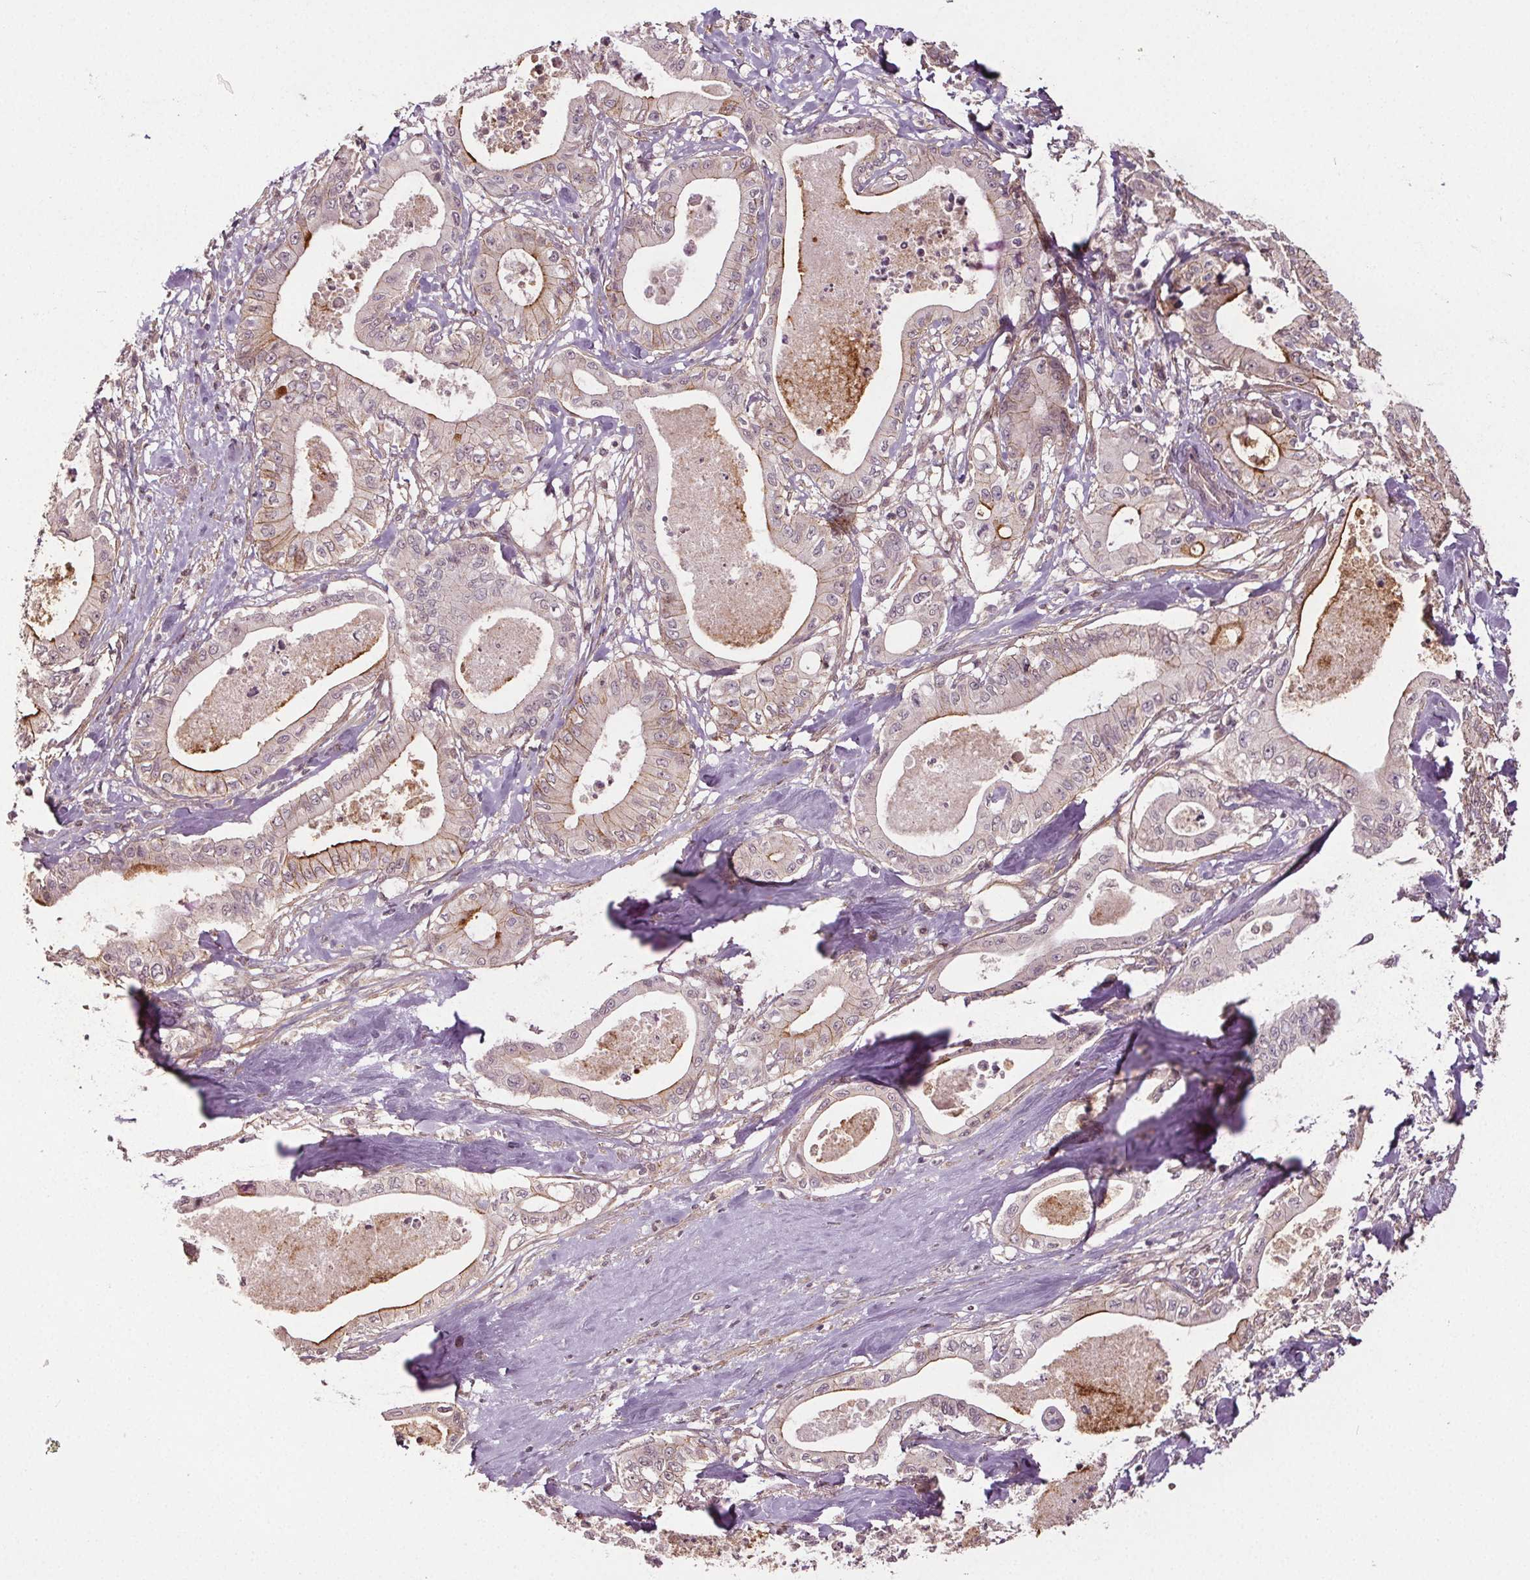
{"staining": {"intensity": "moderate", "quantity": "25%-75%", "location": "cytoplasmic/membranous"}, "tissue": "pancreatic cancer", "cell_type": "Tumor cells", "image_type": "cancer", "snomed": [{"axis": "morphology", "description": "Adenocarcinoma, NOS"}, {"axis": "topography", "description": "Pancreas"}], "caption": "Protein staining demonstrates moderate cytoplasmic/membranous positivity in about 25%-75% of tumor cells in adenocarcinoma (pancreatic).", "gene": "EPHB3", "patient": {"sex": "male", "age": 71}}